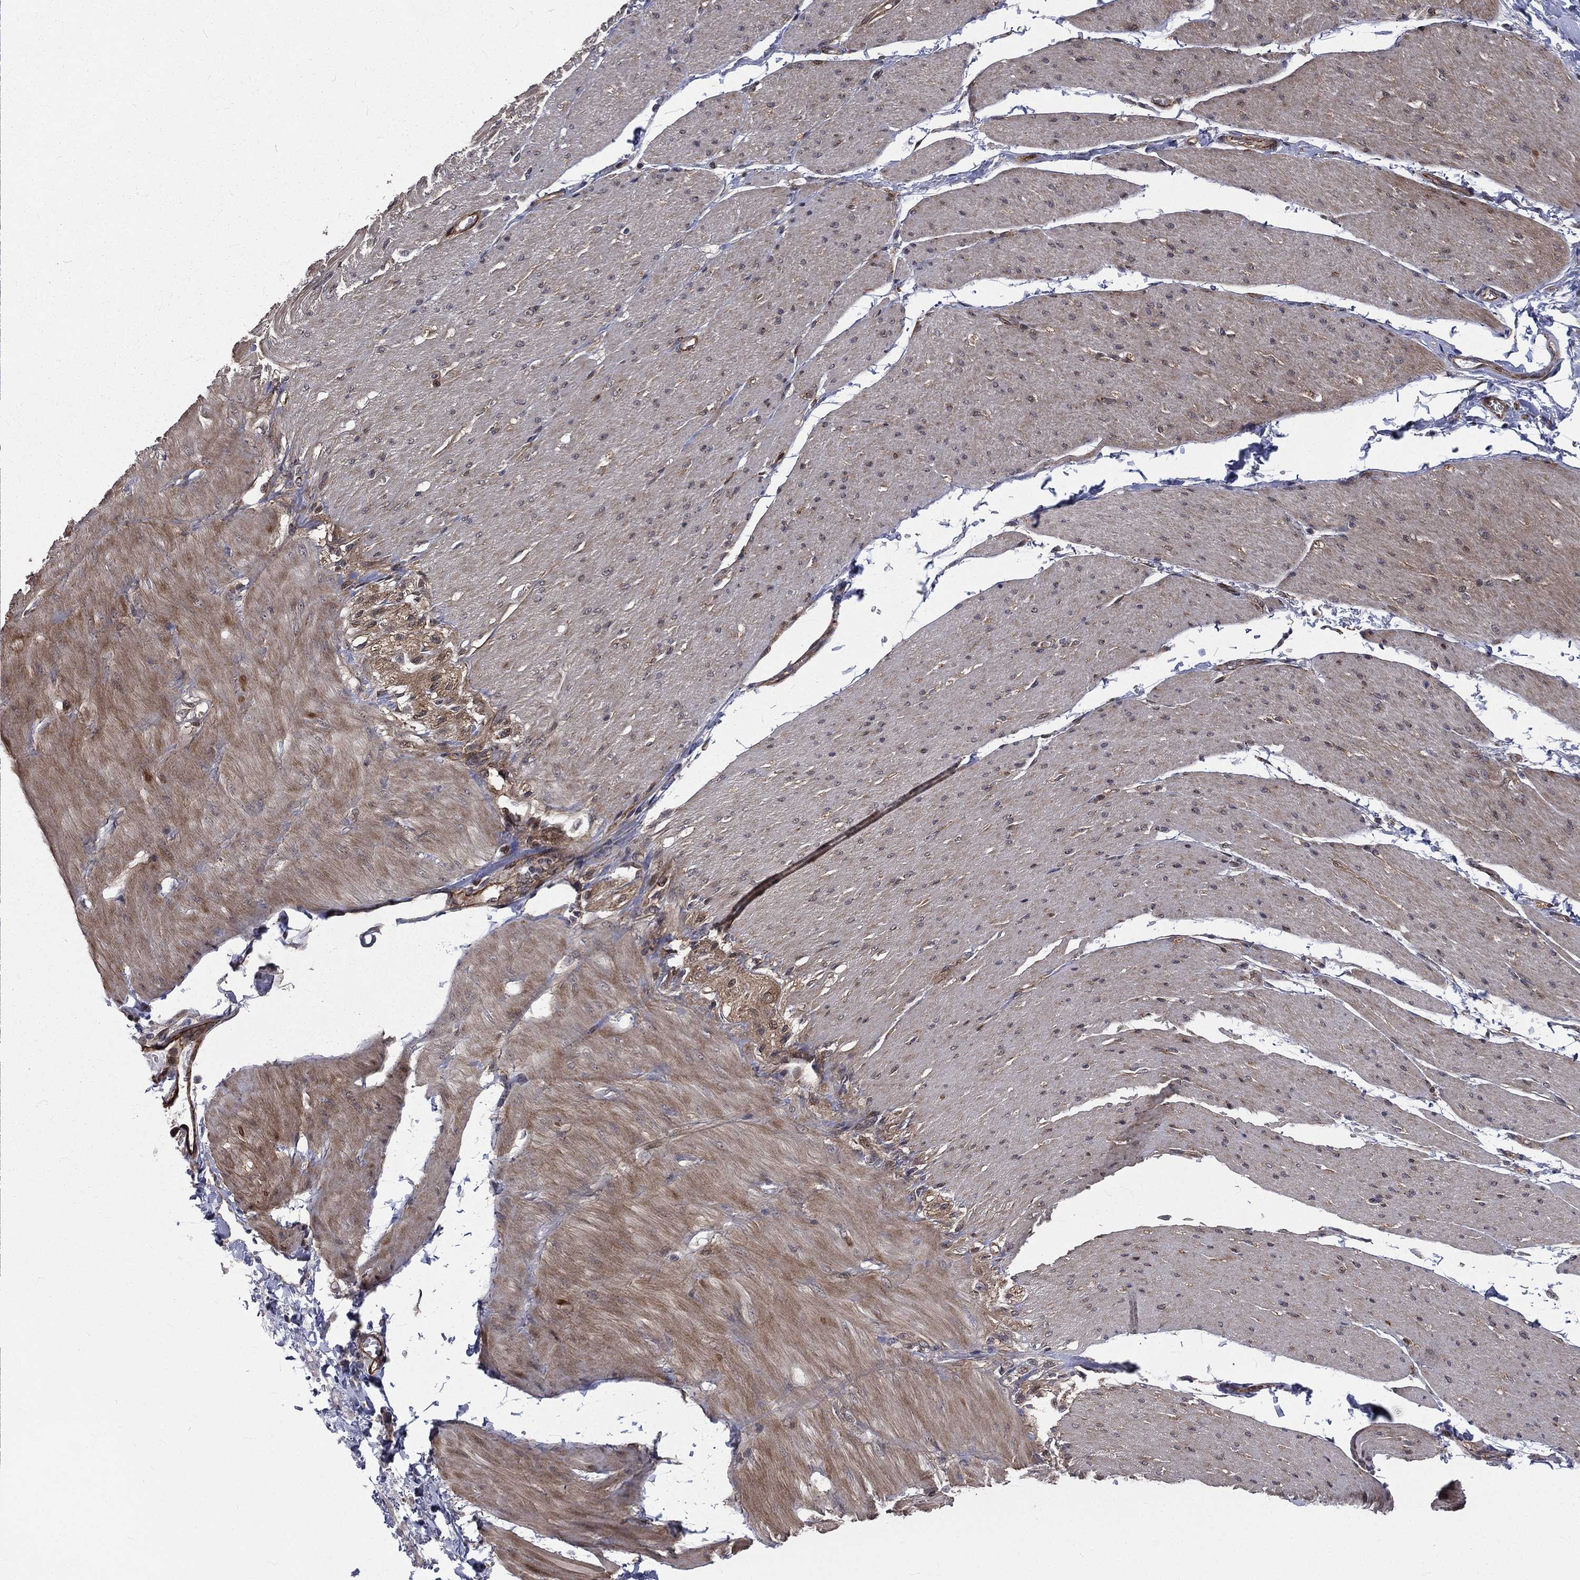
{"staining": {"intensity": "weak", "quantity": "25%-75%", "location": "cytoplasmic/membranous"}, "tissue": "soft tissue", "cell_type": "Fibroblasts", "image_type": "normal", "snomed": [{"axis": "morphology", "description": "Normal tissue, NOS"}, {"axis": "topography", "description": "Smooth muscle"}, {"axis": "topography", "description": "Duodenum"}, {"axis": "topography", "description": "Peripheral nerve tissue"}], "caption": "Approximately 25%-75% of fibroblasts in unremarkable human soft tissue exhibit weak cytoplasmic/membranous protein staining as visualized by brown immunohistochemical staining.", "gene": "ARL3", "patient": {"sex": "female", "age": 61}}